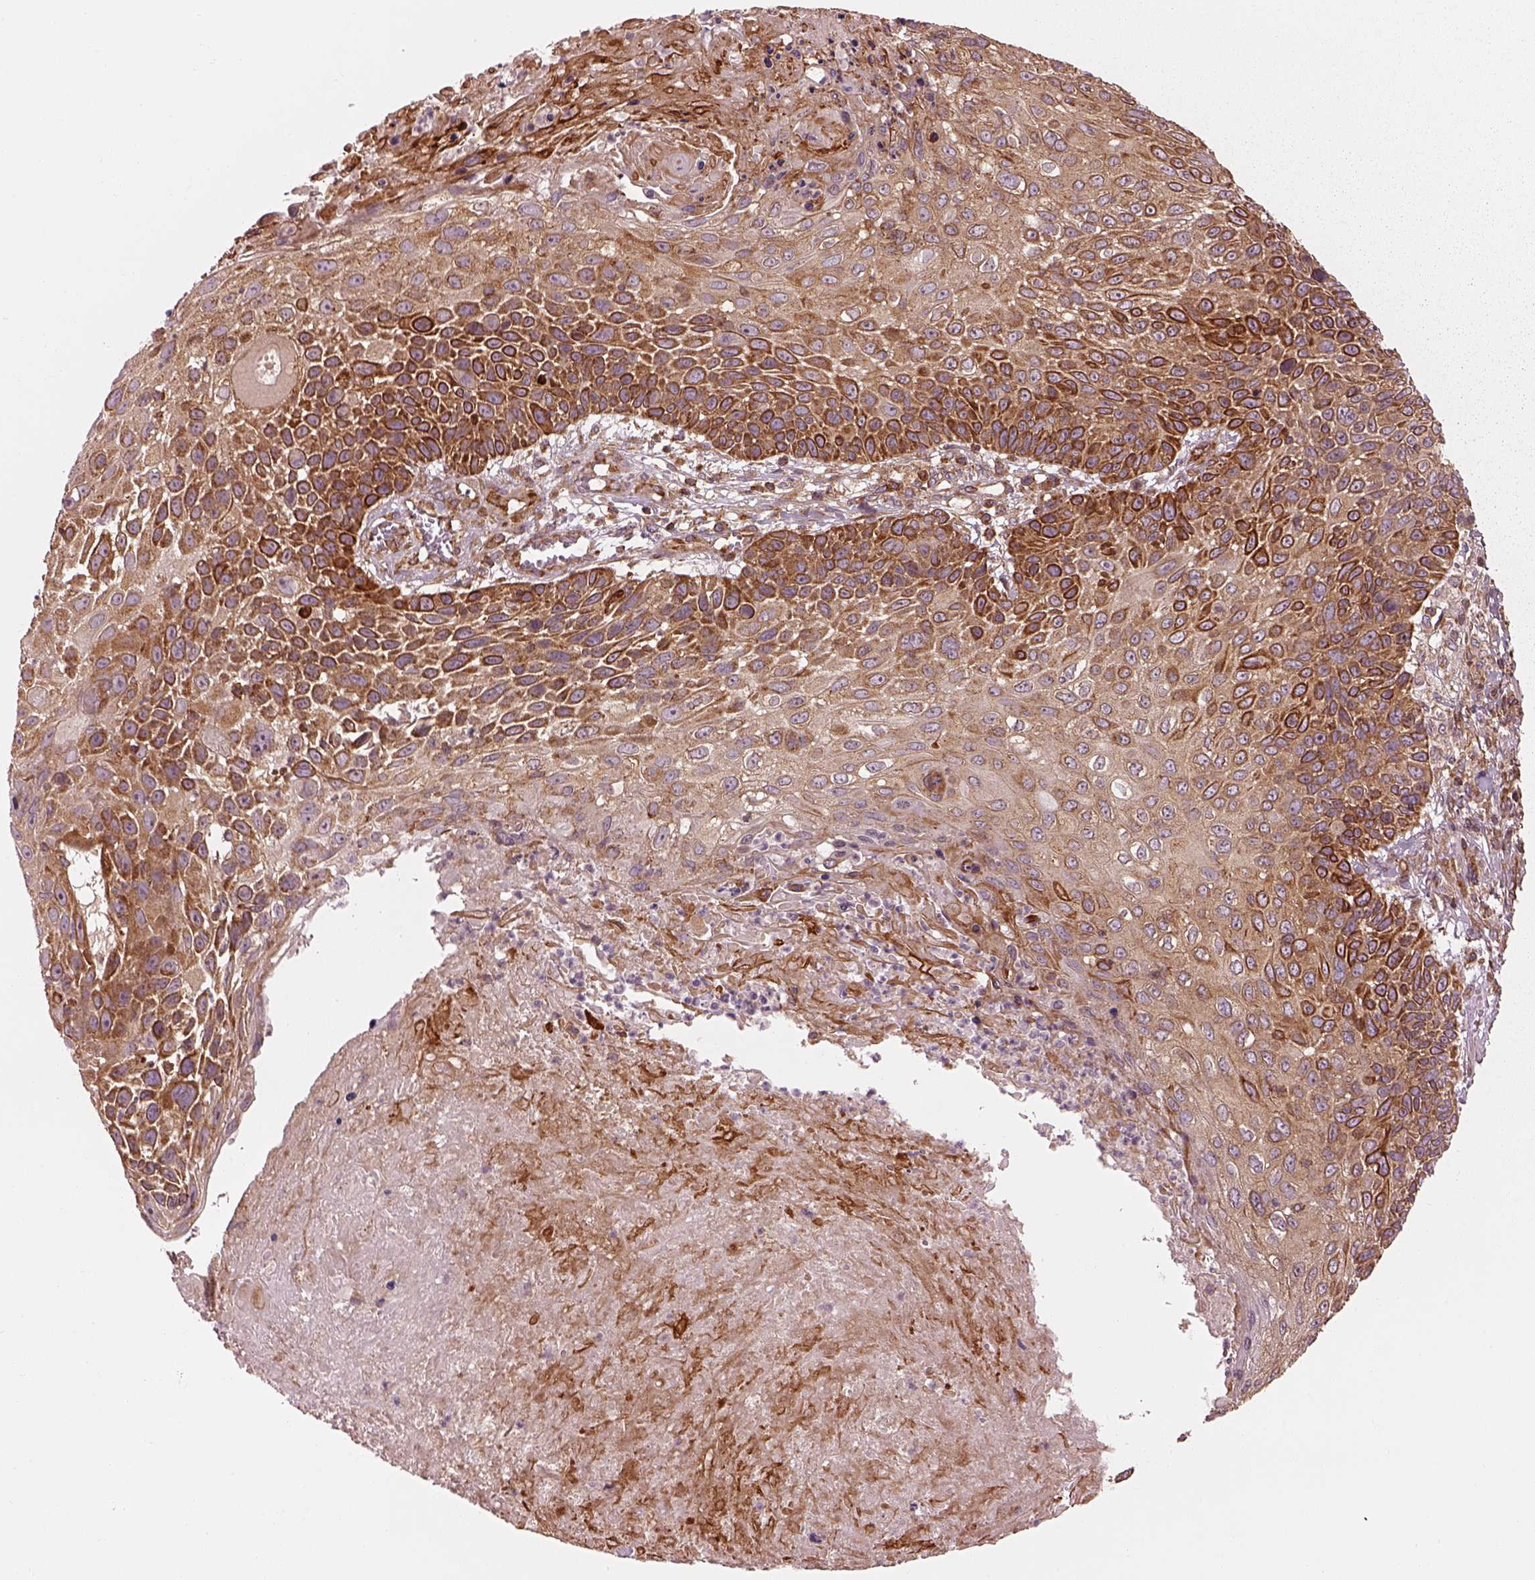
{"staining": {"intensity": "strong", "quantity": "<25%", "location": "cytoplasmic/membranous"}, "tissue": "skin cancer", "cell_type": "Tumor cells", "image_type": "cancer", "snomed": [{"axis": "morphology", "description": "Squamous cell carcinoma, NOS"}, {"axis": "topography", "description": "Skin"}], "caption": "A high-resolution photomicrograph shows immunohistochemistry (IHC) staining of skin squamous cell carcinoma, which reveals strong cytoplasmic/membranous staining in about <25% of tumor cells.", "gene": "LSM14A", "patient": {"sex": "male", "age": 92}}